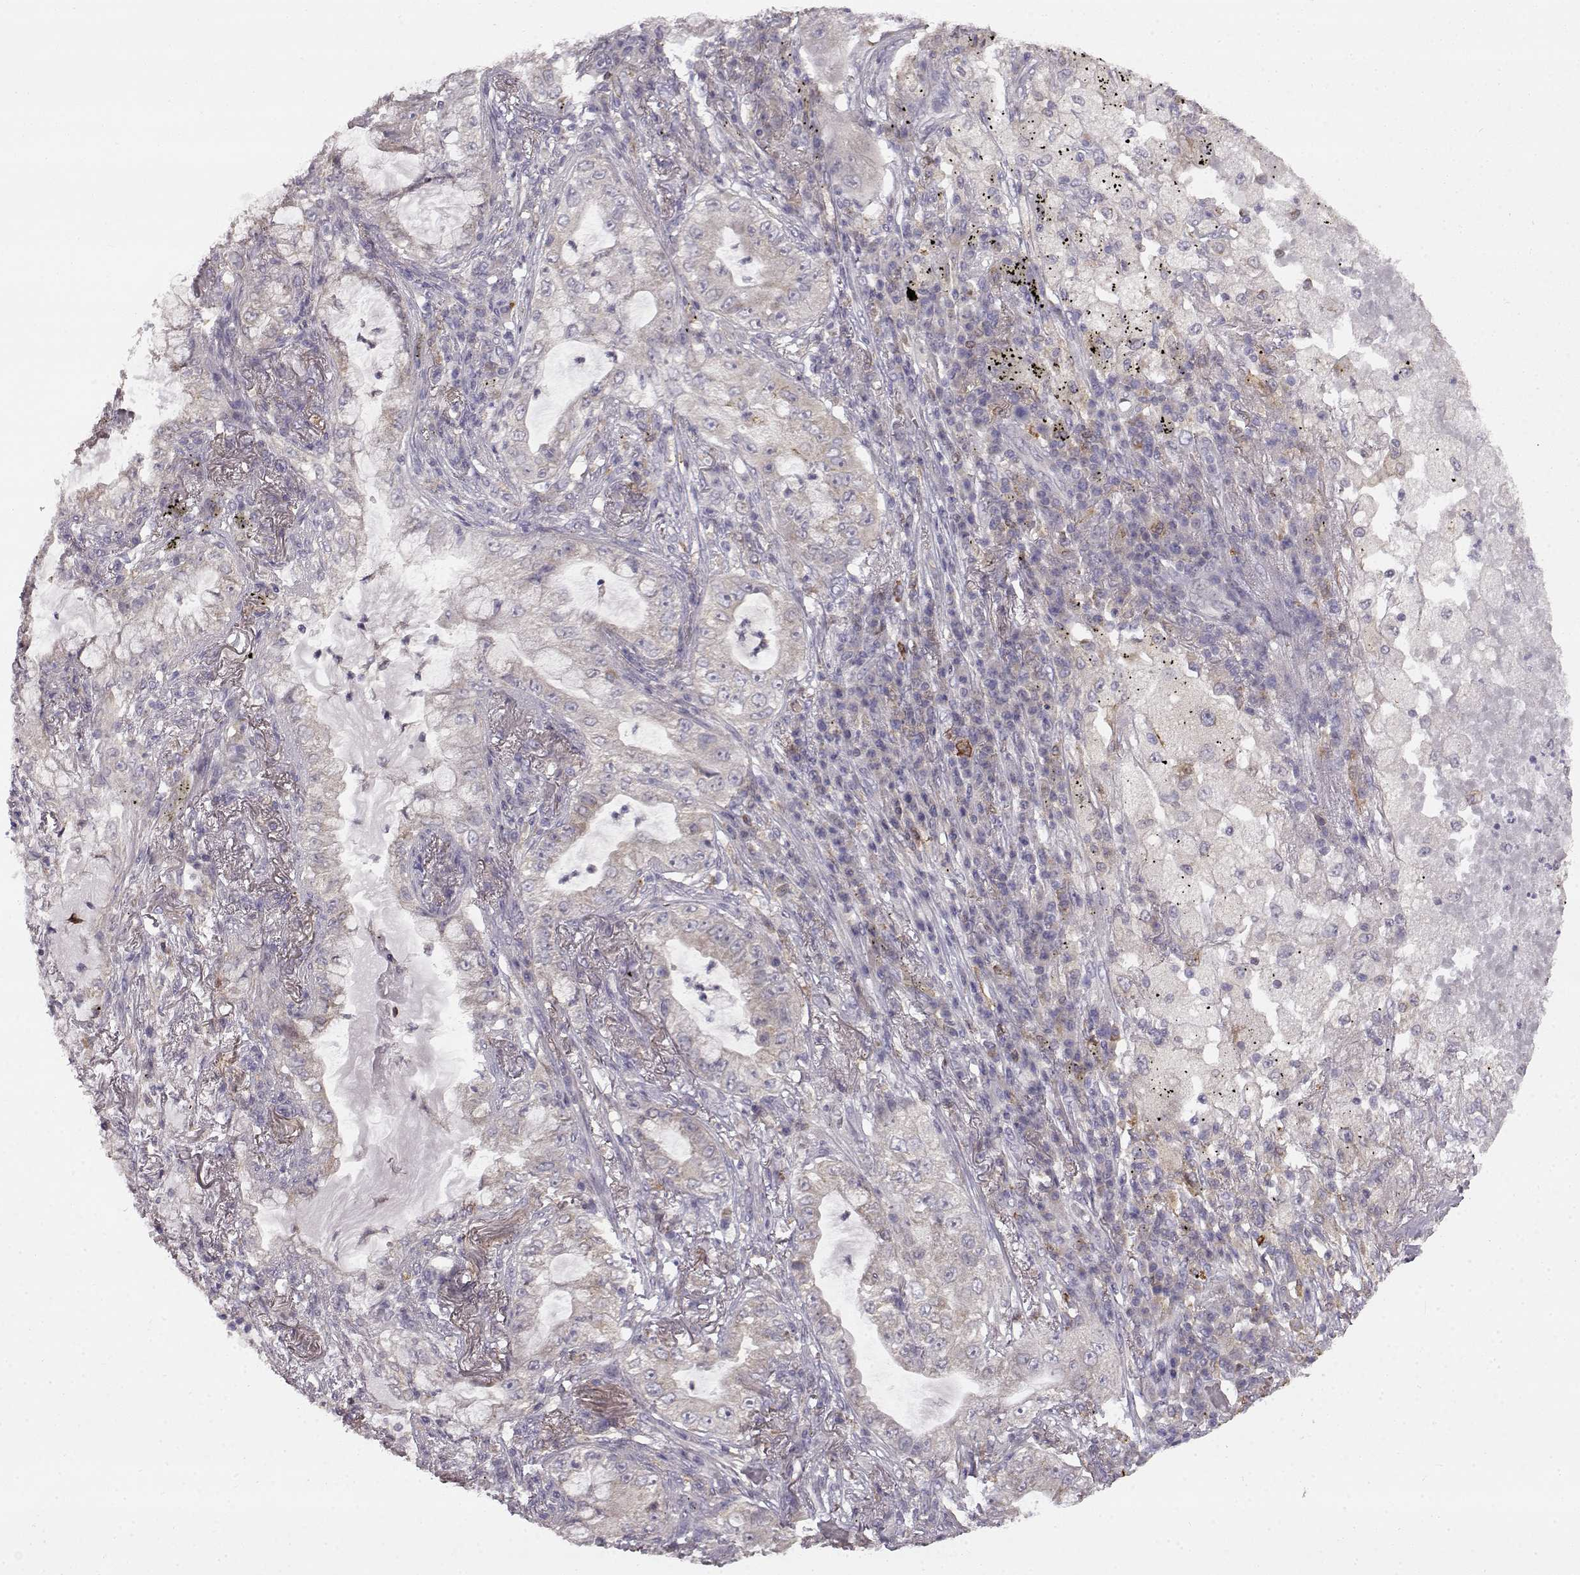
{"staining": {"intensity": "negative", "quantity": "none", "location": "none"}, "tissue": "lung cancer", "cell_type": "Tumor cells", "image_type": "cancer", "snomed": [{"axis": "morphology", "description": "Adenocarcinoma, NOS"}, {"axis": "topography", "description": "Lung"}], "caption": "The photomicrograph displays no staining of tumor cells in adenocarcinoma (lung). (Stains: DAB (3,3'-diaminobenzidine) IHC with hematoxylin counter stain, Microscopy: brightfield microscopy at high magnification).", "gene": "SPAG17", "patient": {"sex": "female", "age": 73}}